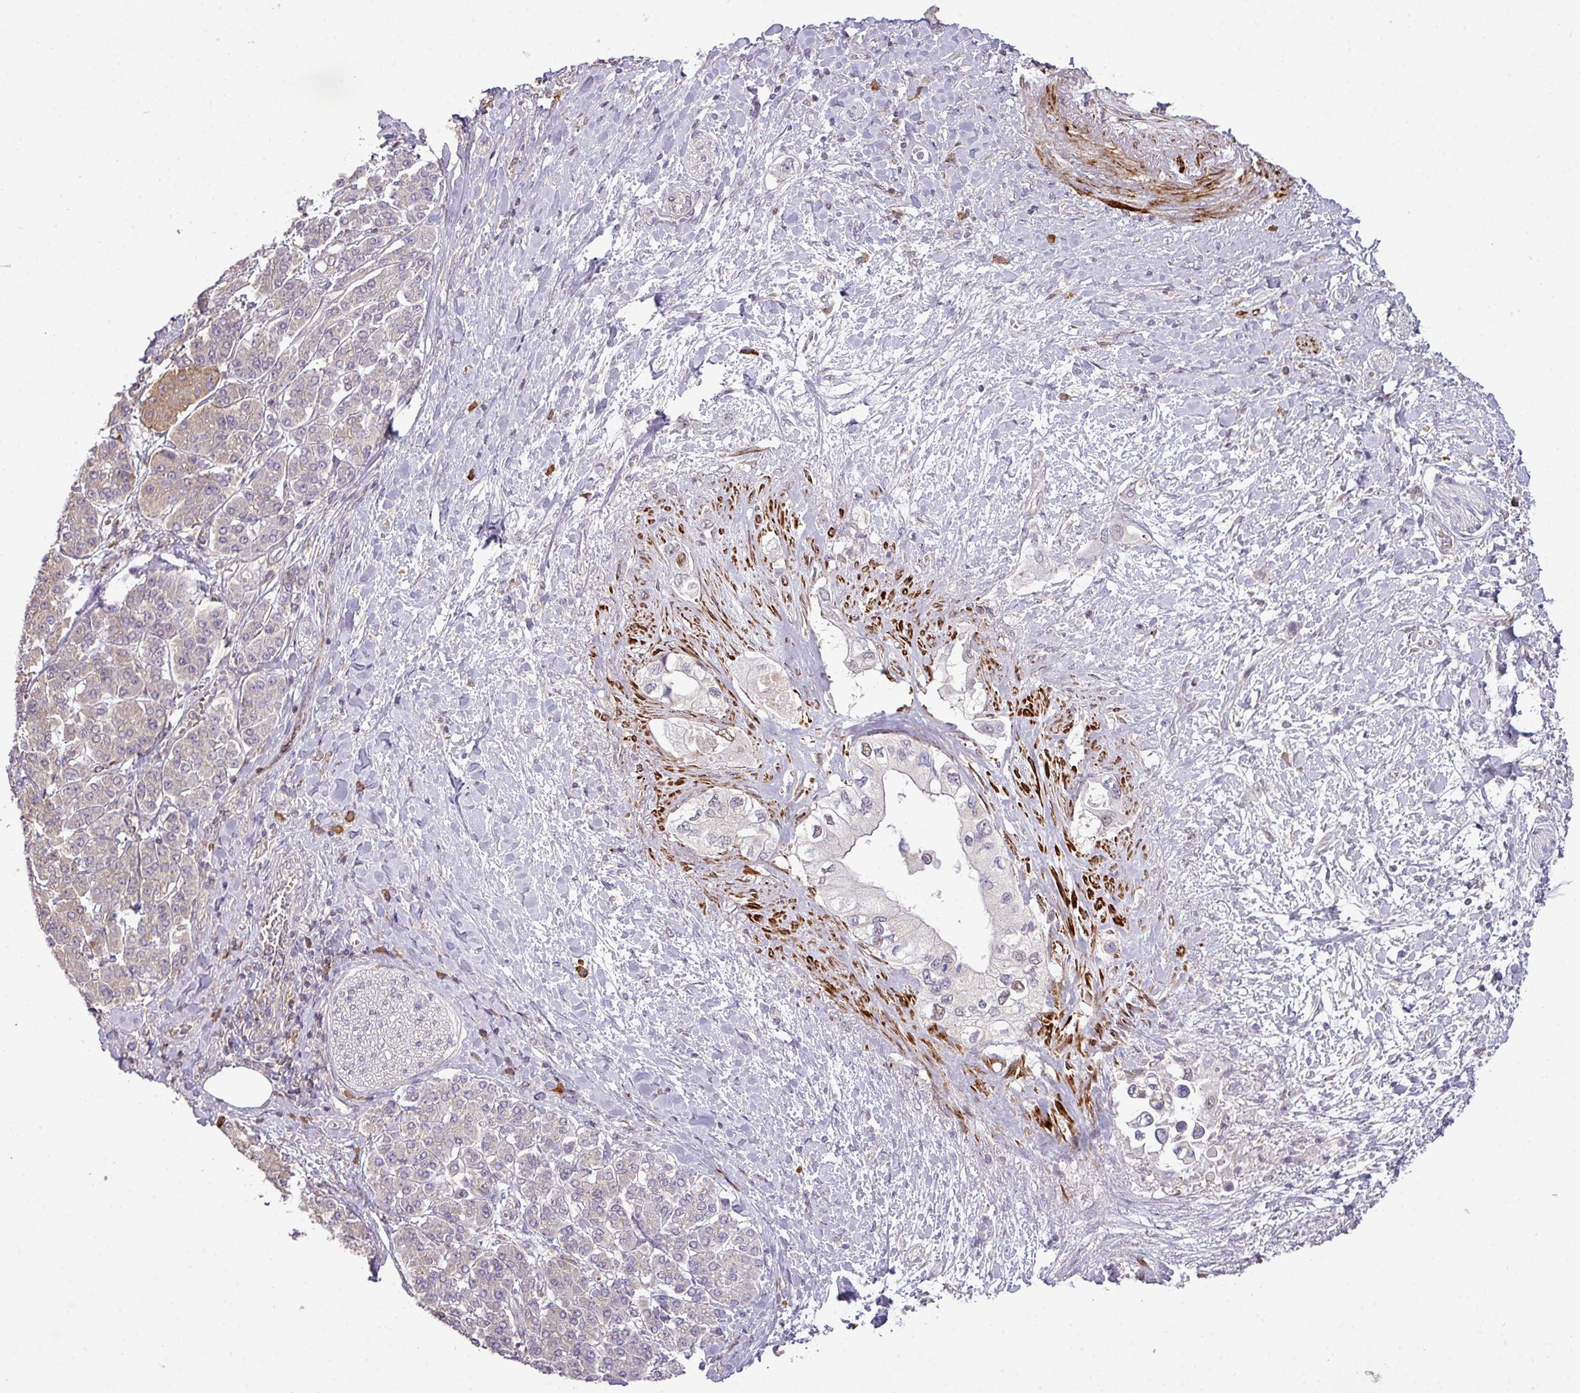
{"staining": {"intensity": "negative", "quantity": "none", "location": "none"}, "tissue": "pancreatic cancer", "cell_type": "Tumor cells", "image_type": "cancer", "snomed": [{"axis": "morphology", "description": "Inflammation, NOS"}, {"axis": "morphology", "description": "Adenocarcinoma, NOS"}, {"axis": "topography", "description": "Pancreas"}], "caption": "Tumor cells are negative for brown protein staining in pancreatic cancer (adenocarcinoma).", "gene": "TPRA1", "patient": {"sex": "female", "age": 56}}